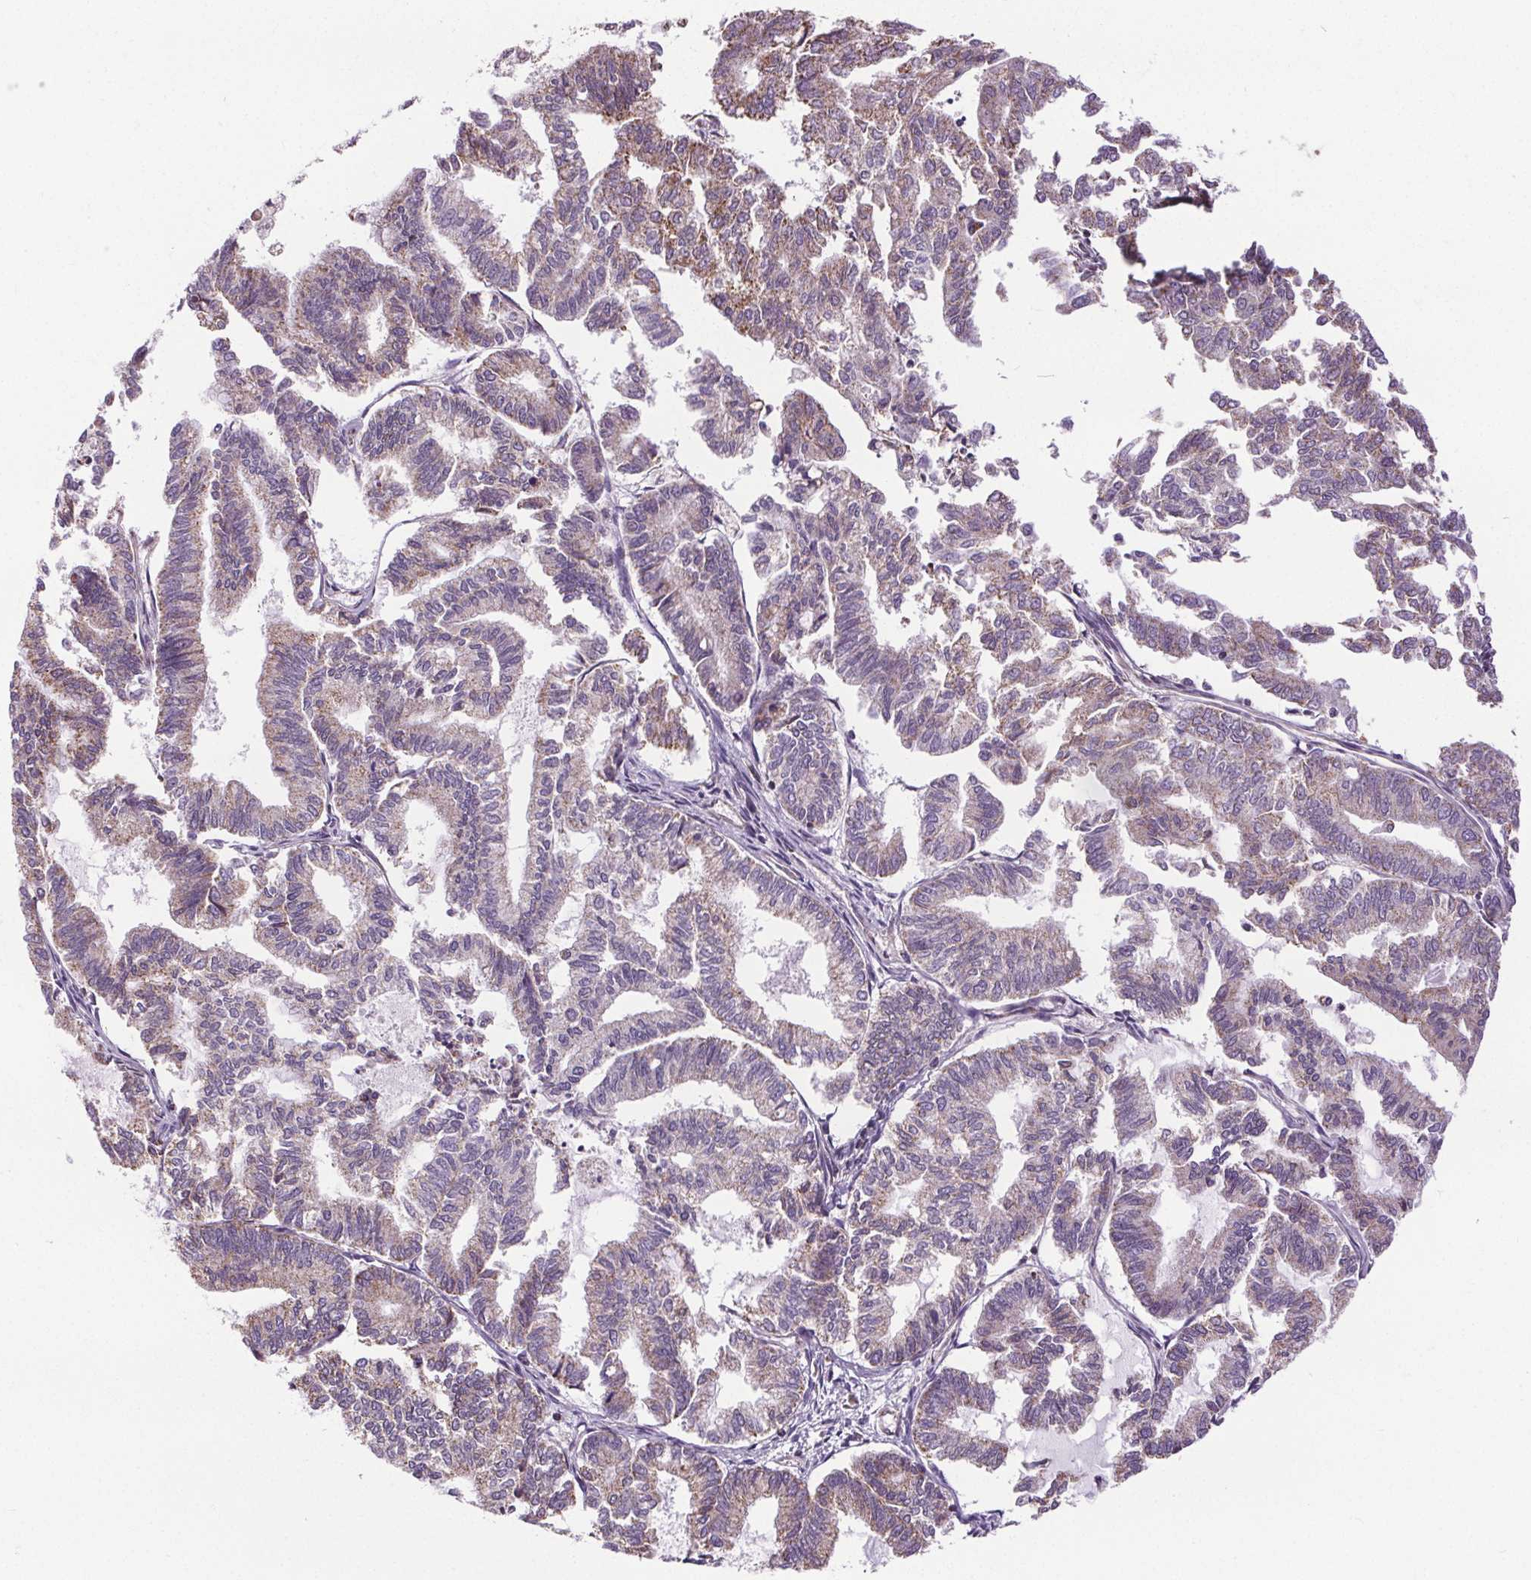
{"staining": {"intensity": "weak", "quantity": "25%-75%", "location": "cytoplasmic/membranous"}, "tissue": "endometrial cancer", "cell_type": "Tumor cells", "image_type": "cancer", "snomed": [{"axis": "morphology", "description": "Adenocarcinoma, NOS"}, {"axis": "topography", "description": "Endometrium"}], "caption": "Weak cytoplasmic/membranous positivity for a protein is present in approximately 25%-75% of tumor cells of adenocarcinoma (endometrial) using immunohistochemistry (IHC).", "gene": "ZNF548", "patient": {"sex": "female", "age": 79}}